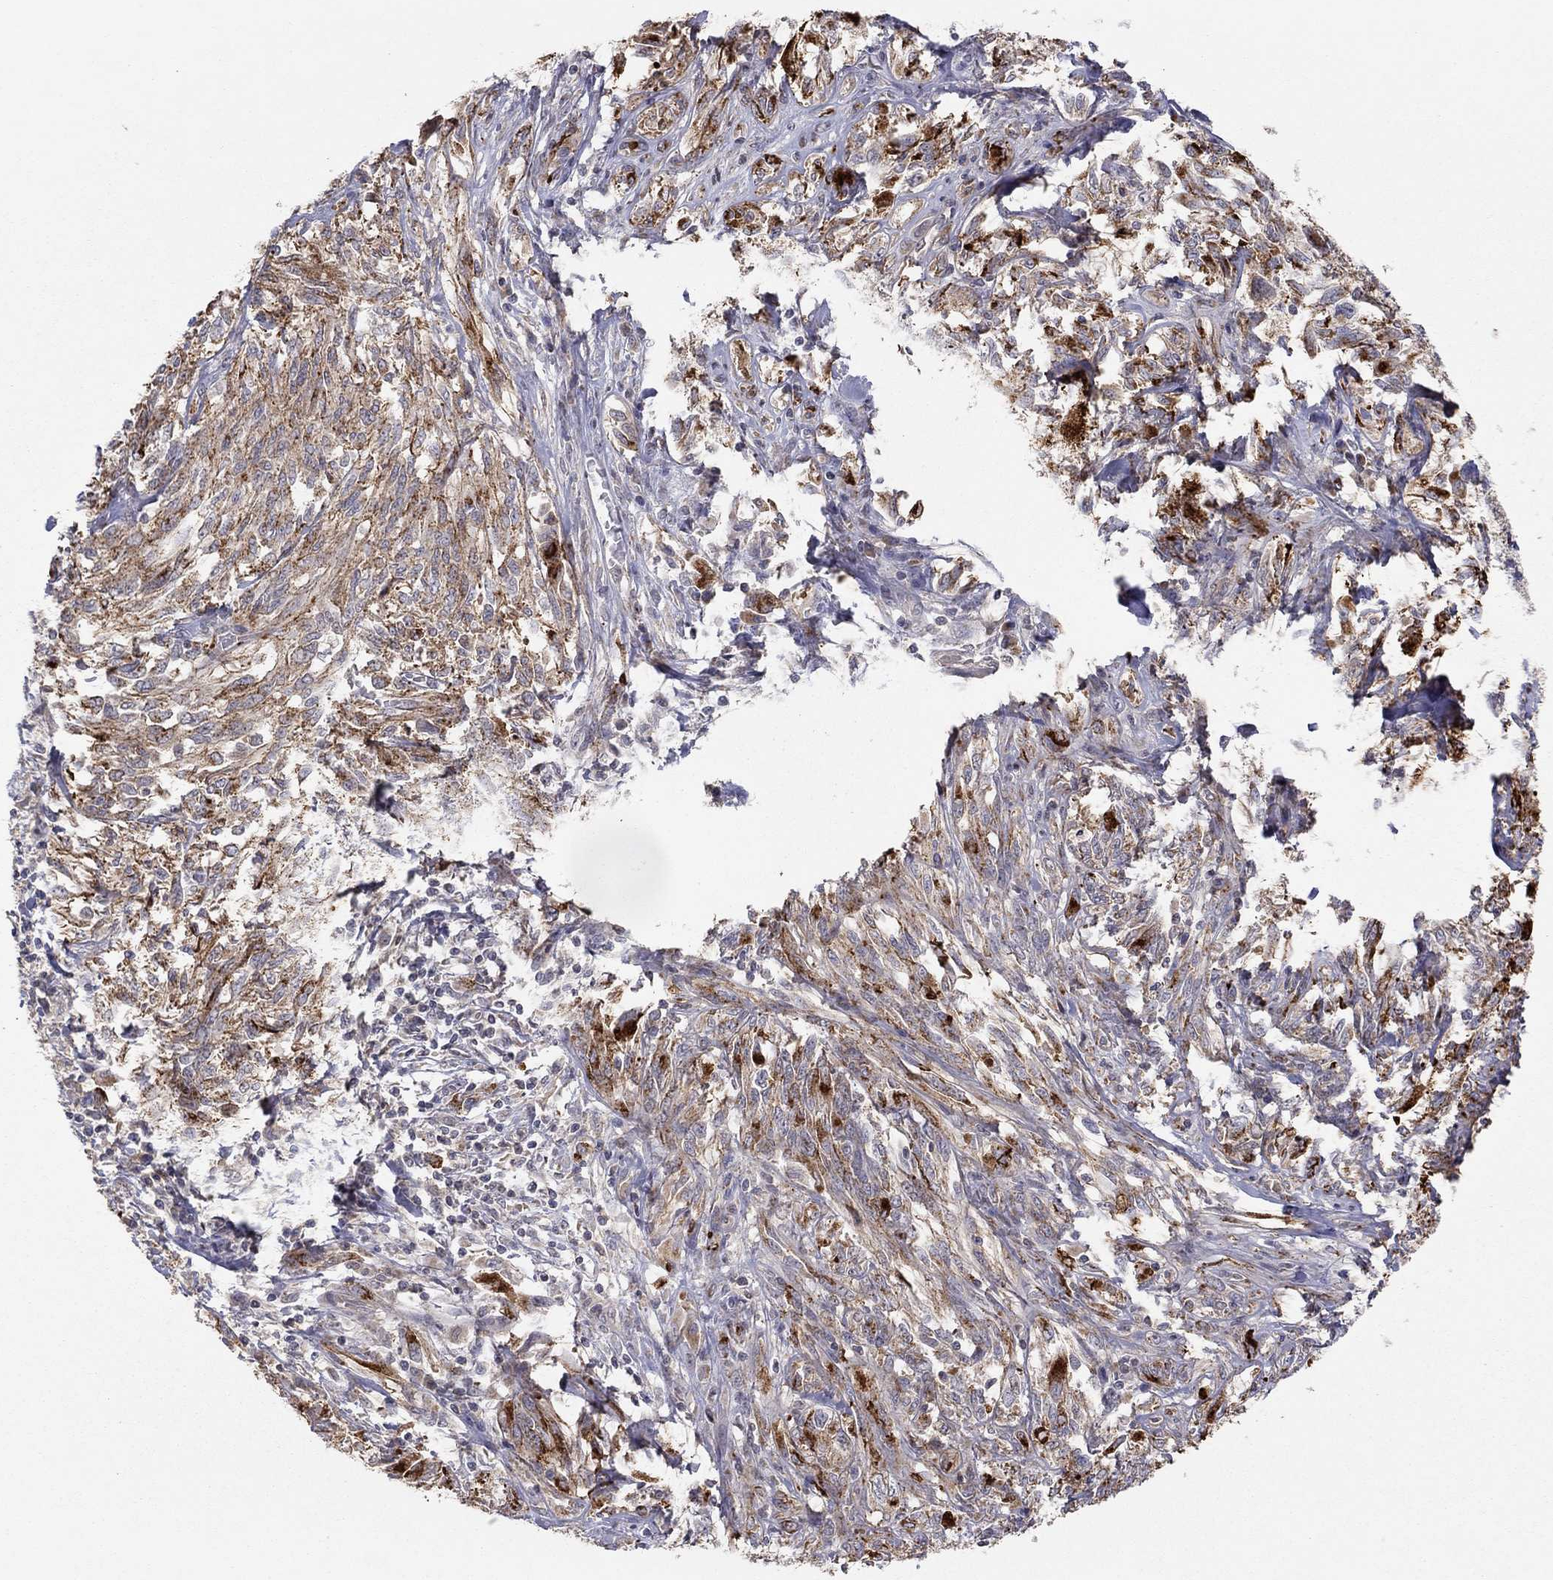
{"staining": {"intensity": "moderate", "quantity": "25%-75%", "location": "cytoplasmic/membranous"}, "tissue": "melanoma", "cell_type": "Tumor cells", "image_type": "cancer", "snomed": [{"axis": "morphology", "description": "Malignant melanoma, NOS"}, {"axis": "topography", "description": "Skin"}], "caption": "There is medium levels of moderate cytoplasmic/membranous expression in tumor cells of melanoma, as demonstrated by immunohistochemical staining (brown color).", "gene": "CRACDL", "patient": {"sex": "female", "age": 91}}